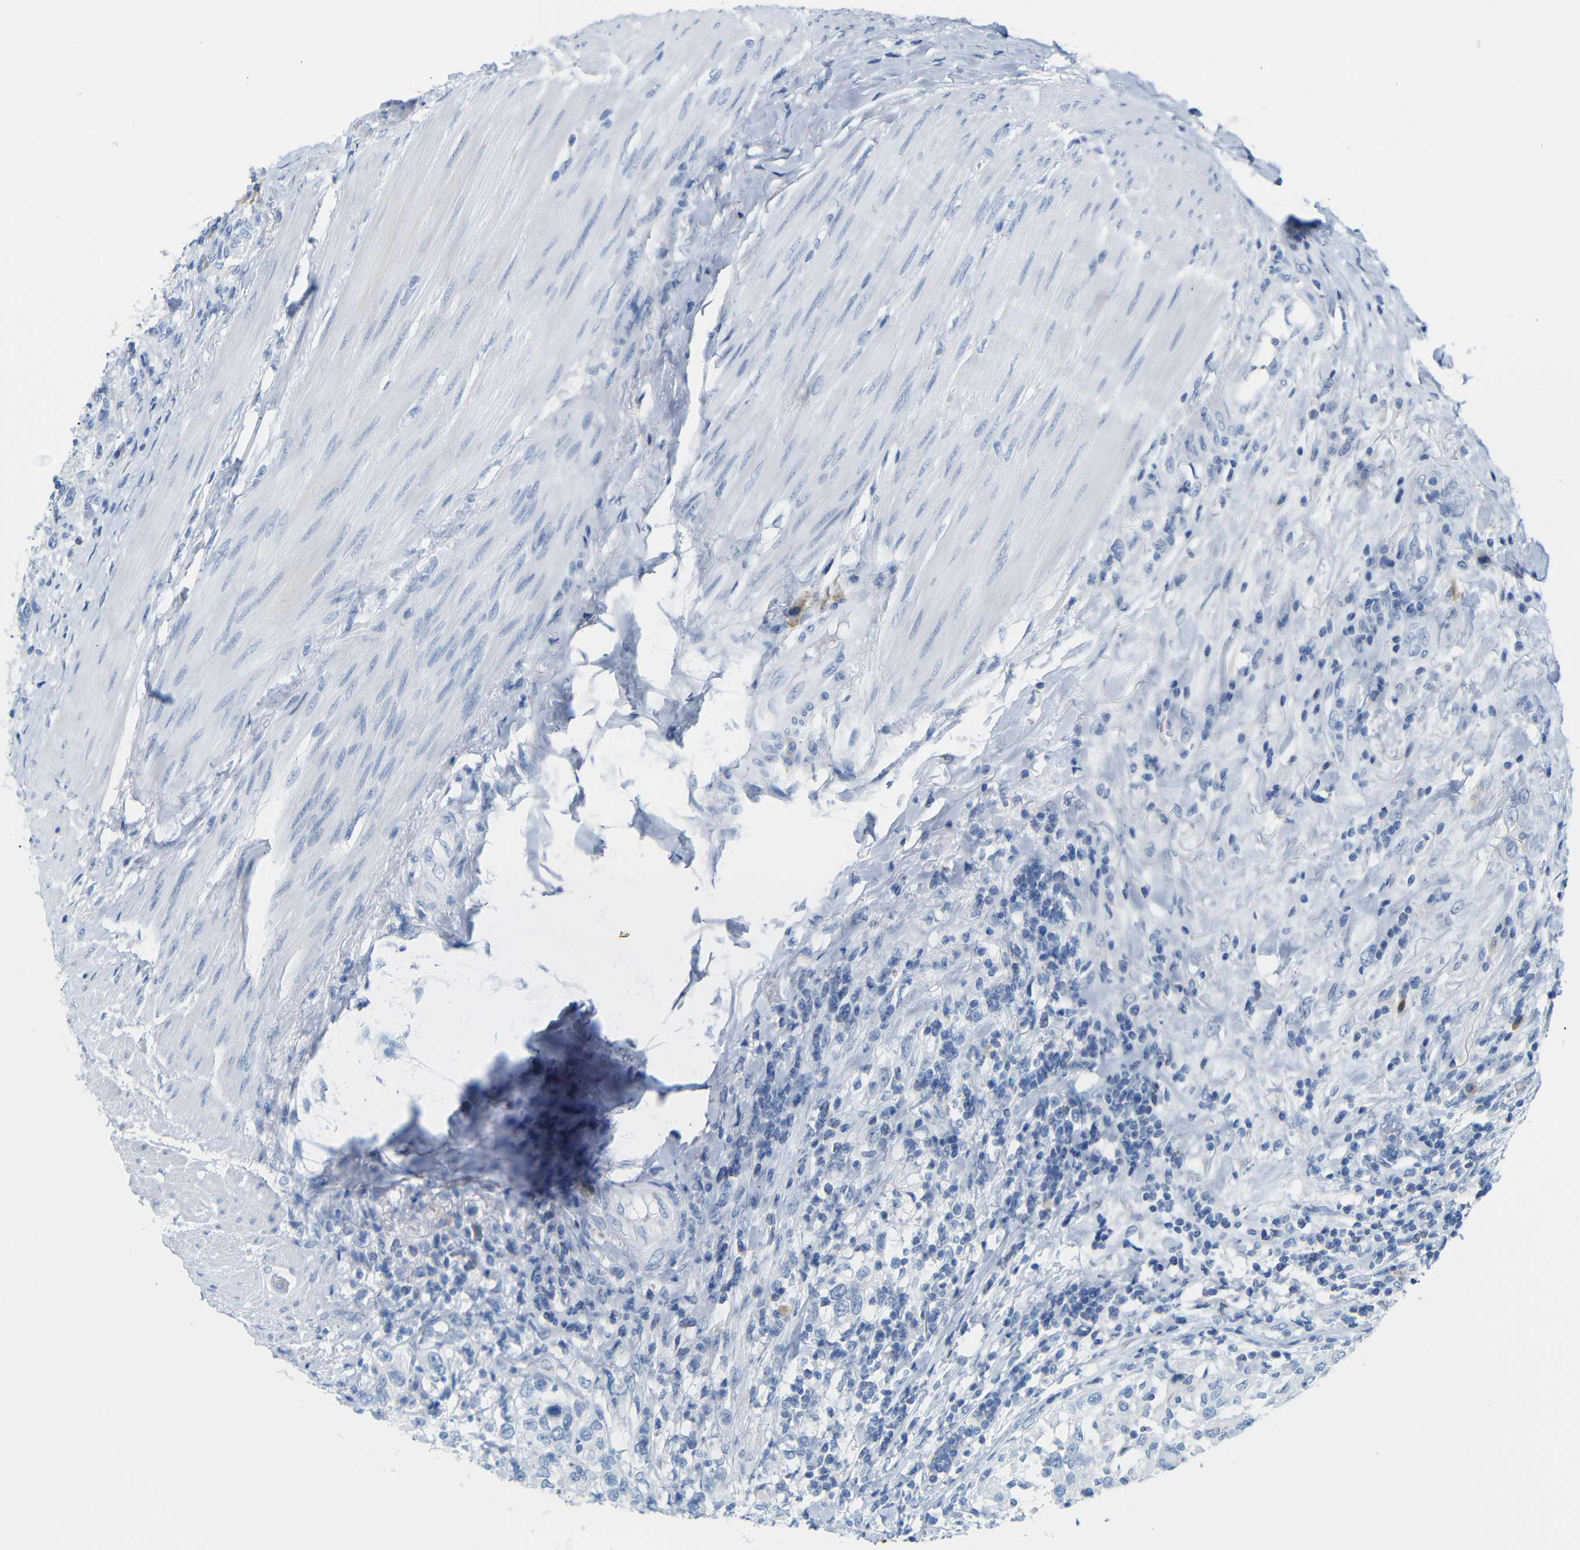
{"staining": {"intensity": "negative", "quantity": "none", "location": "none"}, "tissue": "urothelial cancer", "cell_type": "Tumor cells", "image_type": "cancer", "snomed": [{"axis": "morphology", "description": "Urothelial carcinoma, High grade"}, {"axis": "topography", "description": "Urinary bladder"}], "caption": "Tumor cells show no significant expression in urothelial carcinoma (high-grade). (DAB immunohistochemistry, high magnification).", "gene": "FCRL1", "patient": {"sex": "female", "age": 80}}